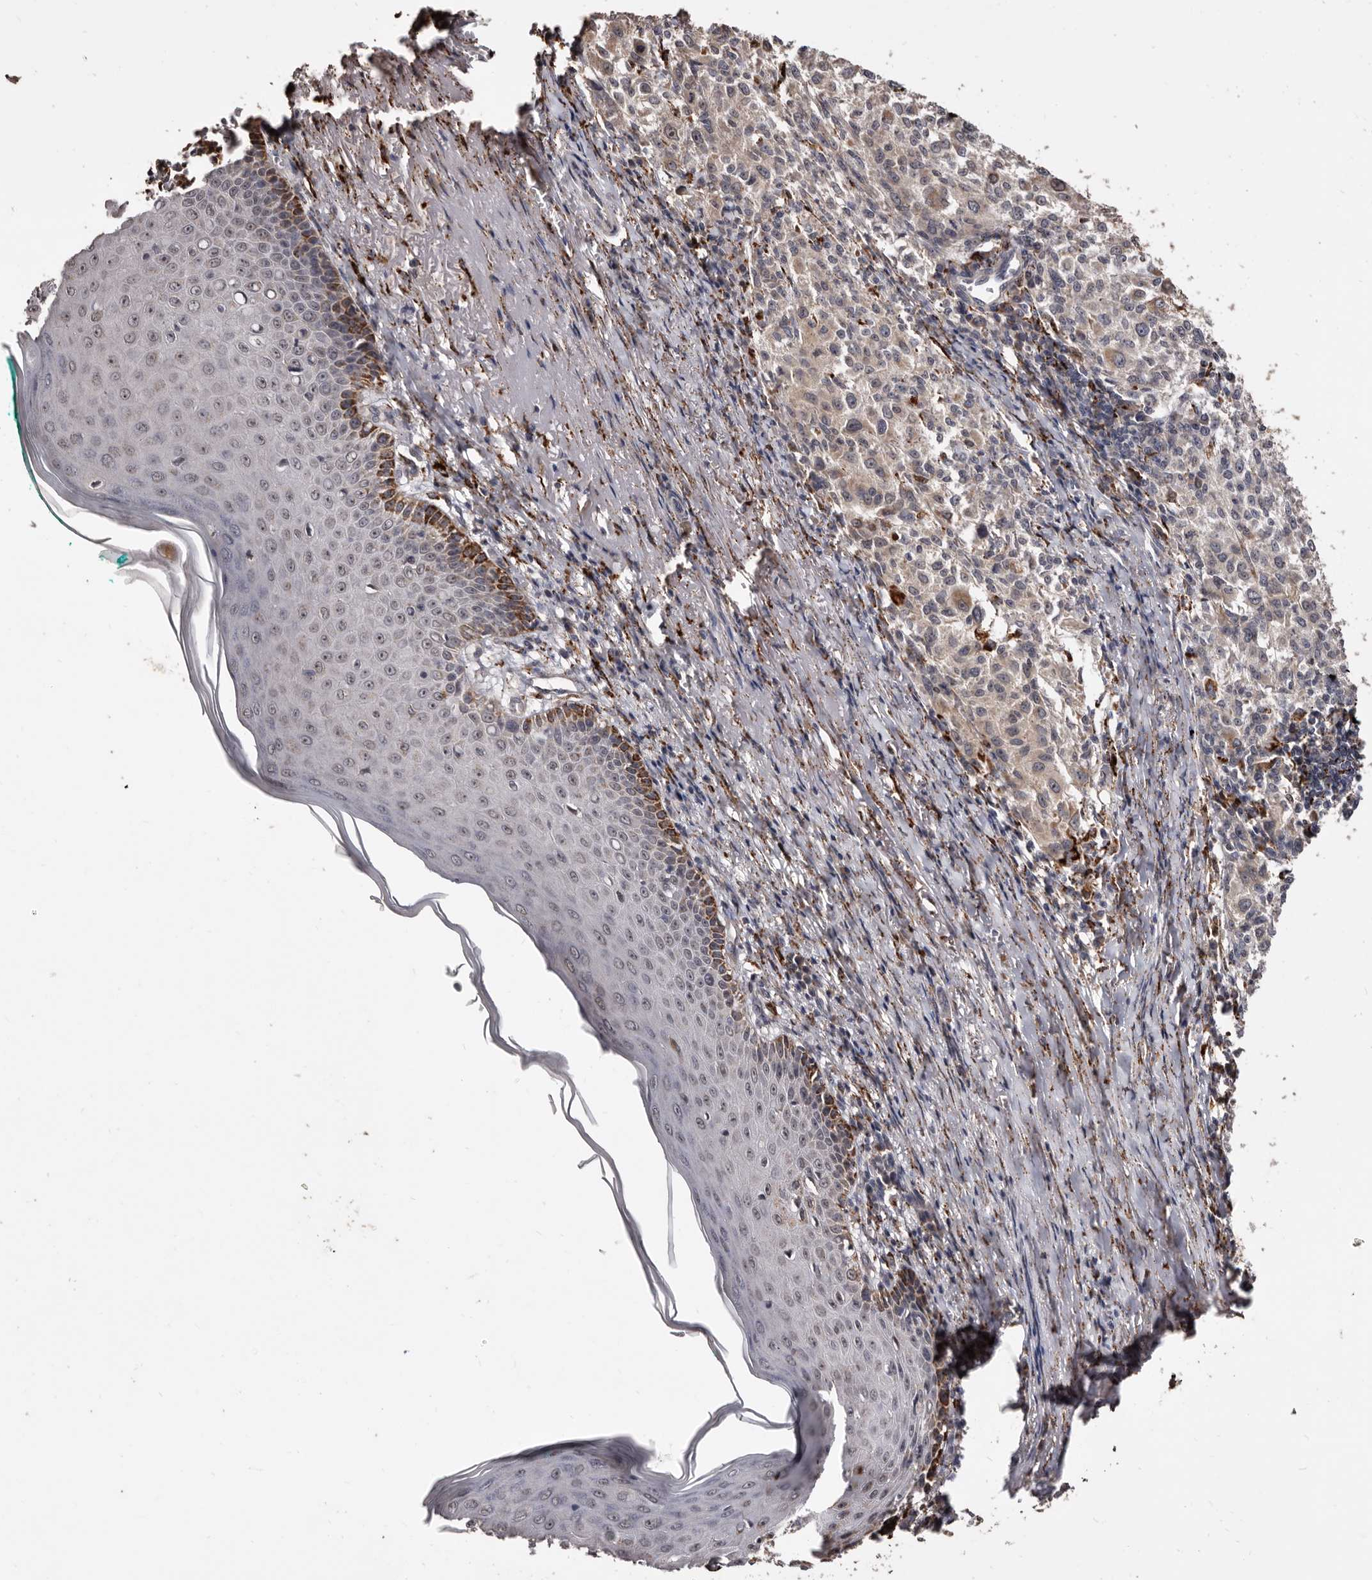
{"staining": {"intensity": "weak", "quantity": "25%-75%", "location": "cytoplasmic/membranous"}, "tissue": "melanoma", "cell_type": "Tumor cells", "image_type": "cancer", "snomed": [{"axis": "morphology", "description": "Necrosis, NOS"}, {"axis": "morphology", "description": "Malignant melanoma, NOS"}, {"axis": "topography", "description": "Skin"}], "caption": "Weak cytoplasmic/membranous expression is present in approximately 25%-75% of tumor cells in malignant melanoma.", "gene": "AKAP7", "patient": {"sex": "female", "age": 87}}